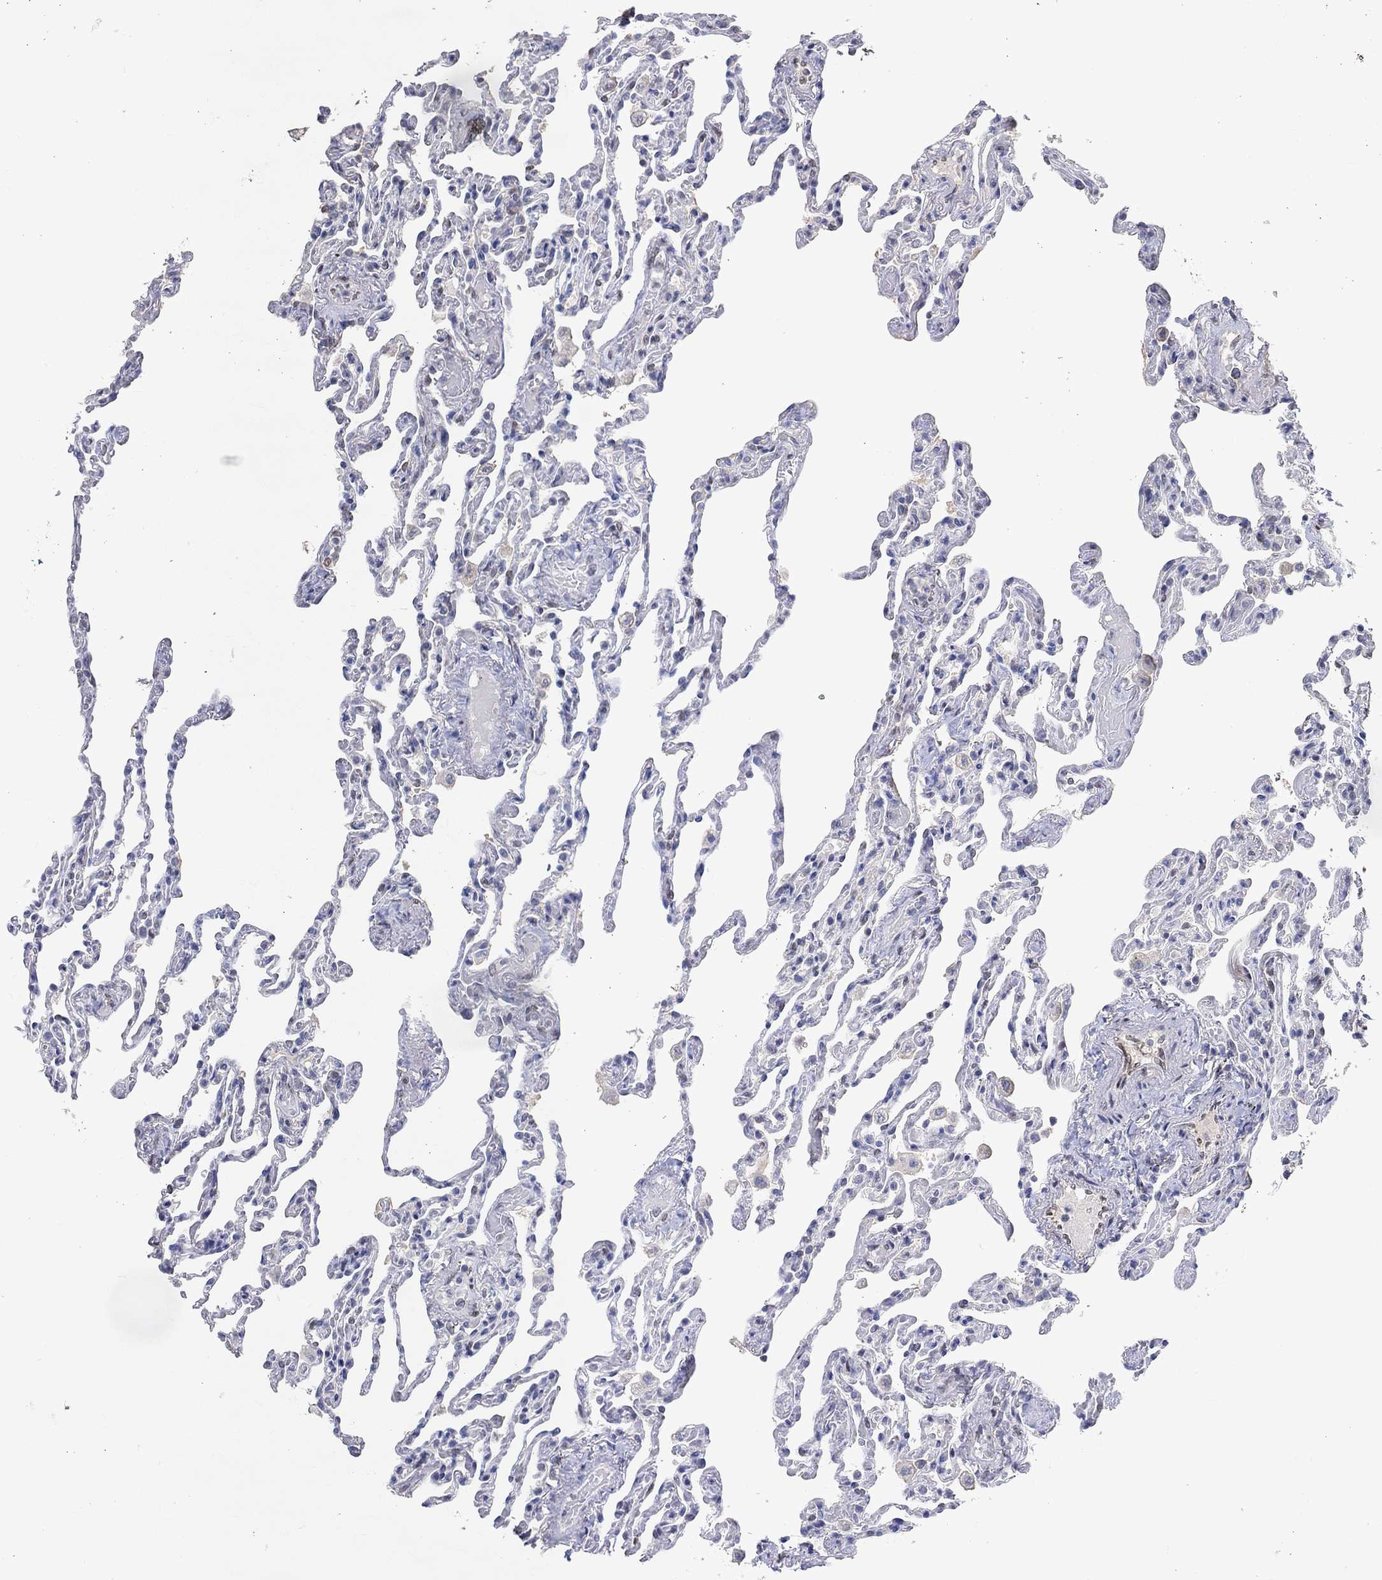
{"staining": {"intensity": "weak", "quantity": "<25%", "location": "nuclear"}, "tissue": "lung", "cell_type": "Alveolar cells", "image_type": "normal", "snomed": [{"axis": "morphology", "description": "Normal tissue, NOS"}, {"axis": "topography", "description": "Lung"}], "caption": "The histopathology image exhibits no staining of alveolar cells in unremarkable lung. Brightfield microscopy of immunohistochemistry stained with DAB (brown) and hematoxylin (blue), captured at high magnification.", "gene": "FGF2", "patient": {"sex": "female", "age": 43}}